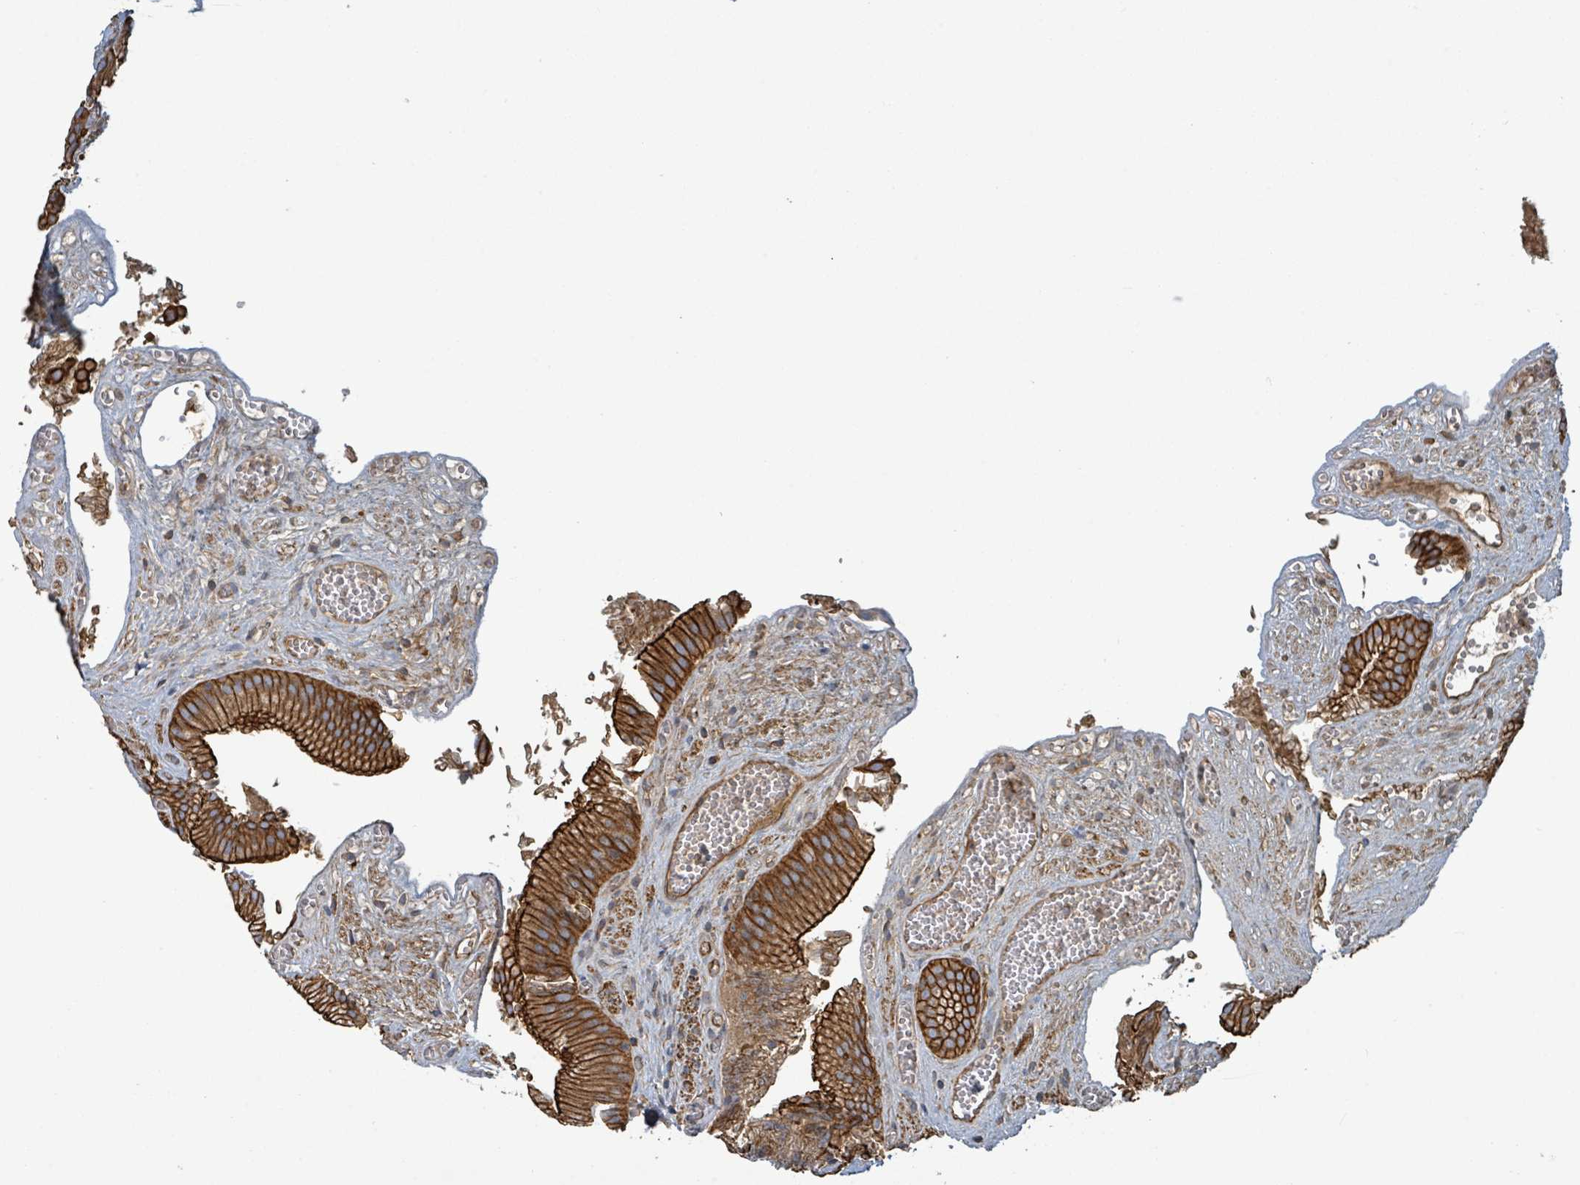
{"staining": {"intensity": "strong", "quantity": ">75%", "location": "cytoplasmic/membranous"}, "tissue": "gallbladder", "cell_type": "Glandular cells", "image_type": "normal", "snomed": [{"axis": "morphology", "description": "Normal tissue, NOS"}, {"axis": "topography", "description": "Gallbladder"}, {"axis": "topography", "description": "Peripheral nerve tissue"}], "caption": "An image of gallbladder stained for a protein displays strong cytoplasmic/membranous brown staining in glandular cells.", "gene": "LDOC1", "patient": {"sex": "male", "age": 17}}